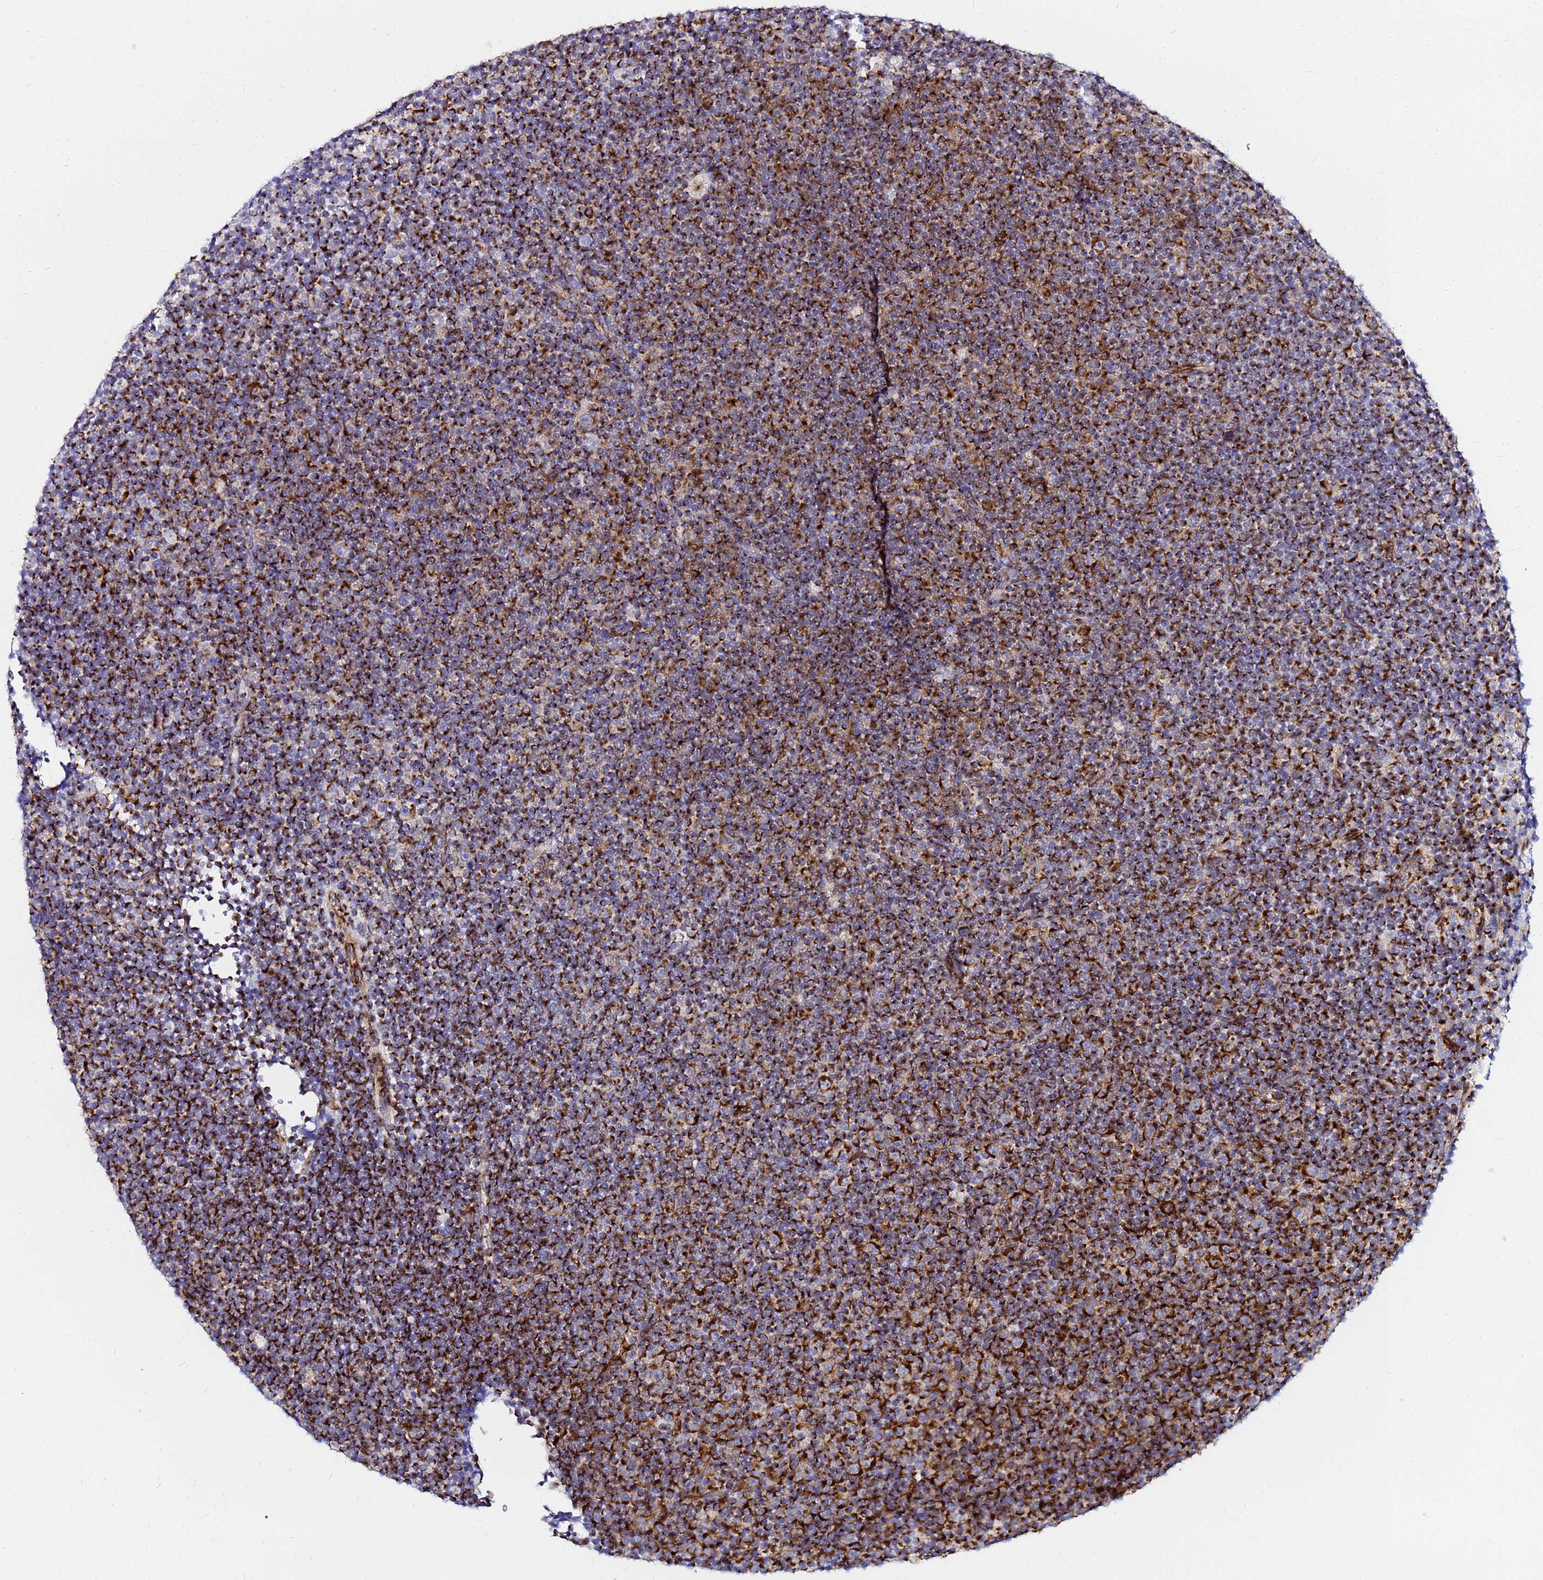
{"staining": {"intensity": "strong", "quantity": ">75%", "location": "cytoplasmic/membranous"}, "tissue": "lymphoma", "cell_type": "Tumor cells", "image_type": "cancer", "snomed": [{"axis": "morphology", "description": "Malignant lymphoma, non-Hodgkin's type, Low grade"}, {"axis": "topography", "description": "Lymph node"}], "caption": "A high amount of strong cytoplasmic/membranous positivity is appreciated in approximately >75% of tumor cells in malignant lymphoma, non-Hodgkin's type (low-grade) tissue.", "gene": "TUBA8", "patient": {"sex": "female", "age": 67}}